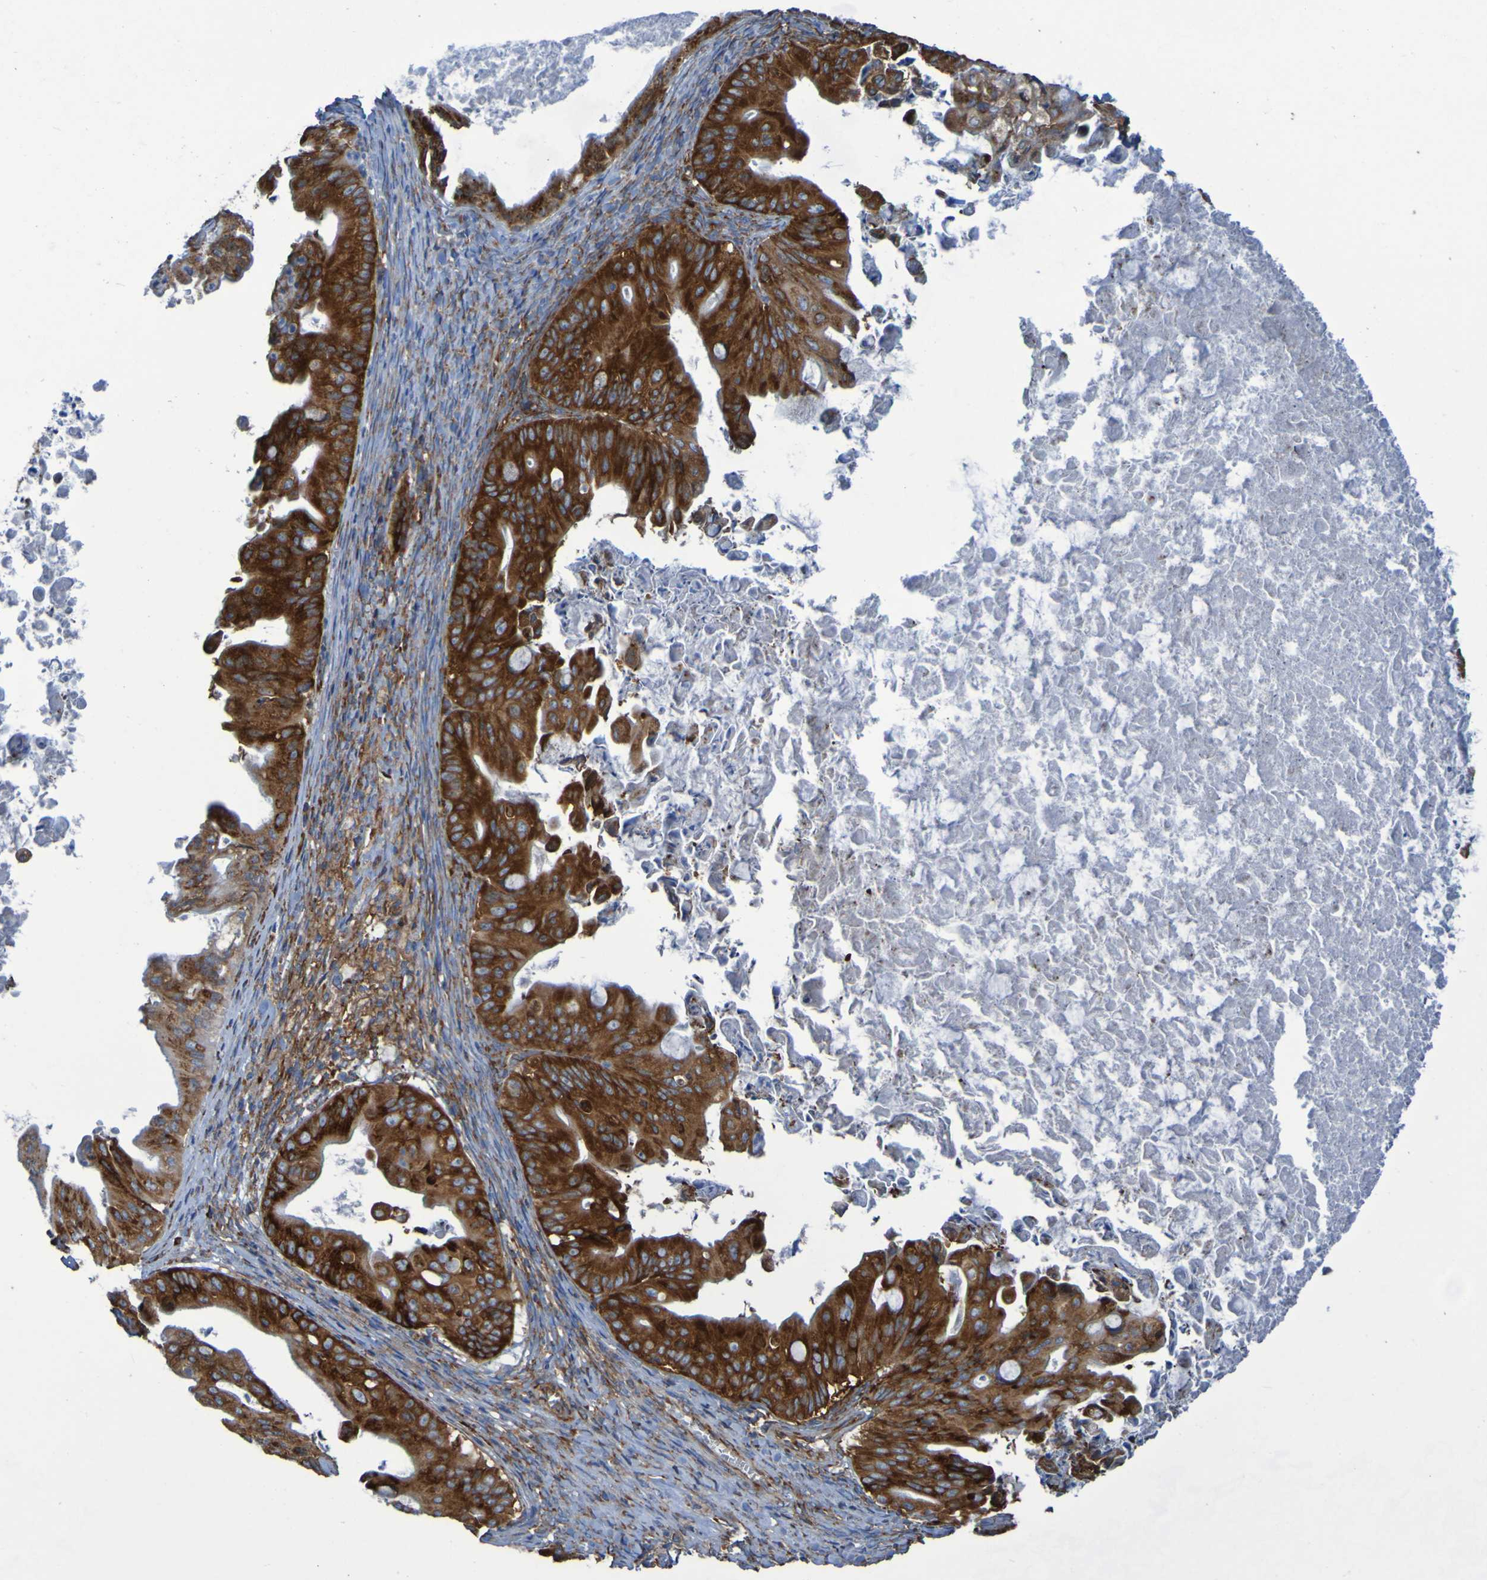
{"staining": {"intensity": "strong", "quantity": ">75%", "location": "cytoplasmic/membranous"}, "tissue": "ovarian cancer", "cell_type": "Tumor cells", "image_type": "cancer", "snomed": [{"axis": "morphology", "description": "Cystadenocarcinoma, mucinous, NOS"}, {"axis": "topography", "description": "Ovary"}], "caption": "This image displays ovarian cancer (mucinous cystadenocarcinoma) stained with immunohistochemistry to label a protein in brown. The cytoplasmic/membranous of tumor cells show strong positivity for the protein. Nuclei are counter-stained blue.", "gene": "RPL10", "patient": {"sex": "female", "age": 37}}